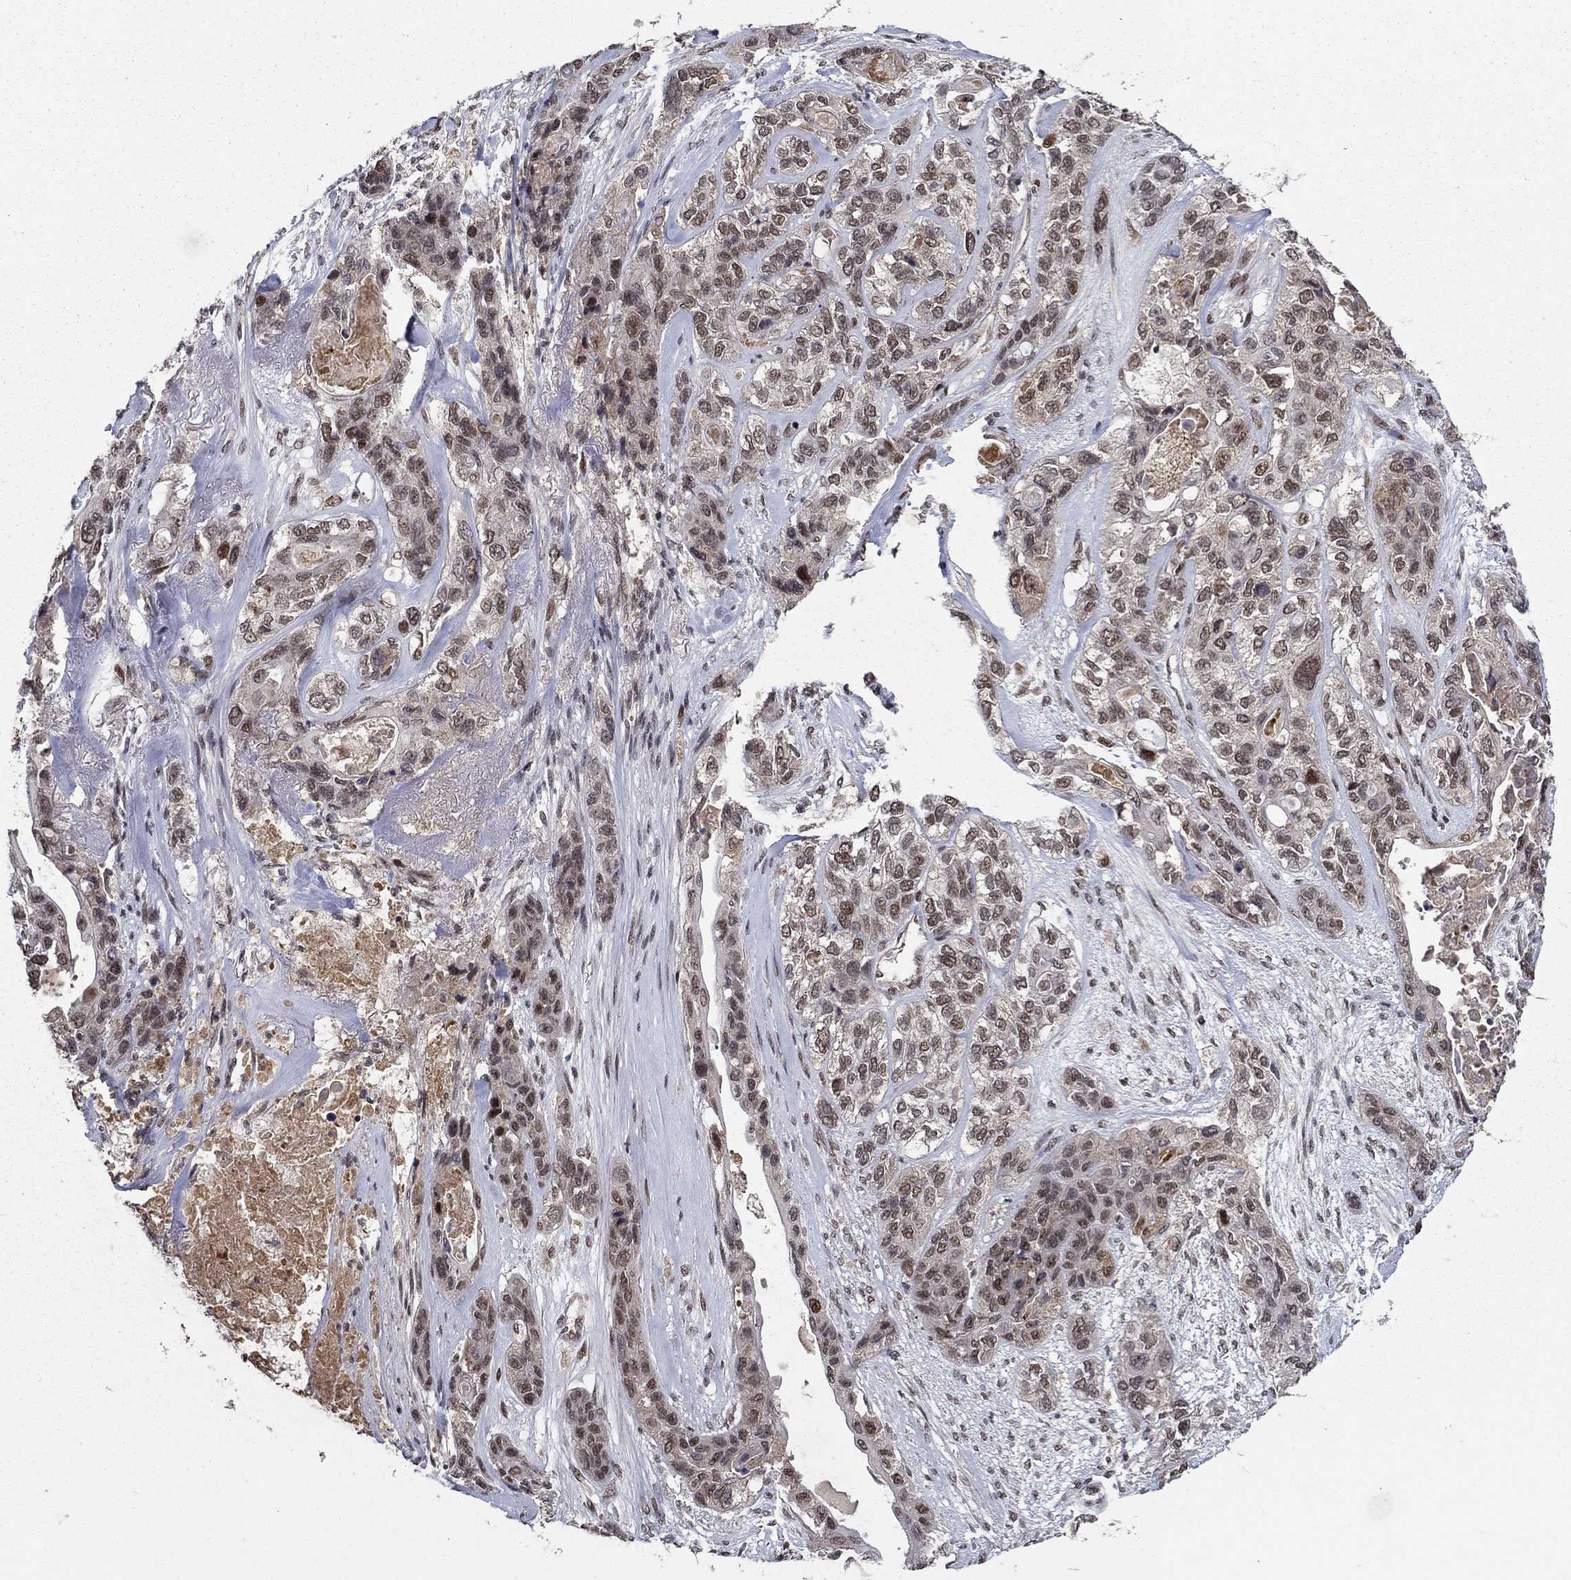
{"staining": {"intensity": "weak", "quantity": "<25%", "location": "nuclear"}, "tissue": "lung cancer", "cell_type": "Tumor cells", "image_type": "cancer", "snomed": [{"axis": "morphology", "description": "Squamous cell carcinoma, NOS"}, {"axis": "topography", "description": "Lung"}], "caption": "Lung squamous cell carcinoma was stained to show a protein in brown. There is no significant positivity in tumor cells.", "gene": "CDCA7L", "patient": {"sex": "female", "age": 70}}